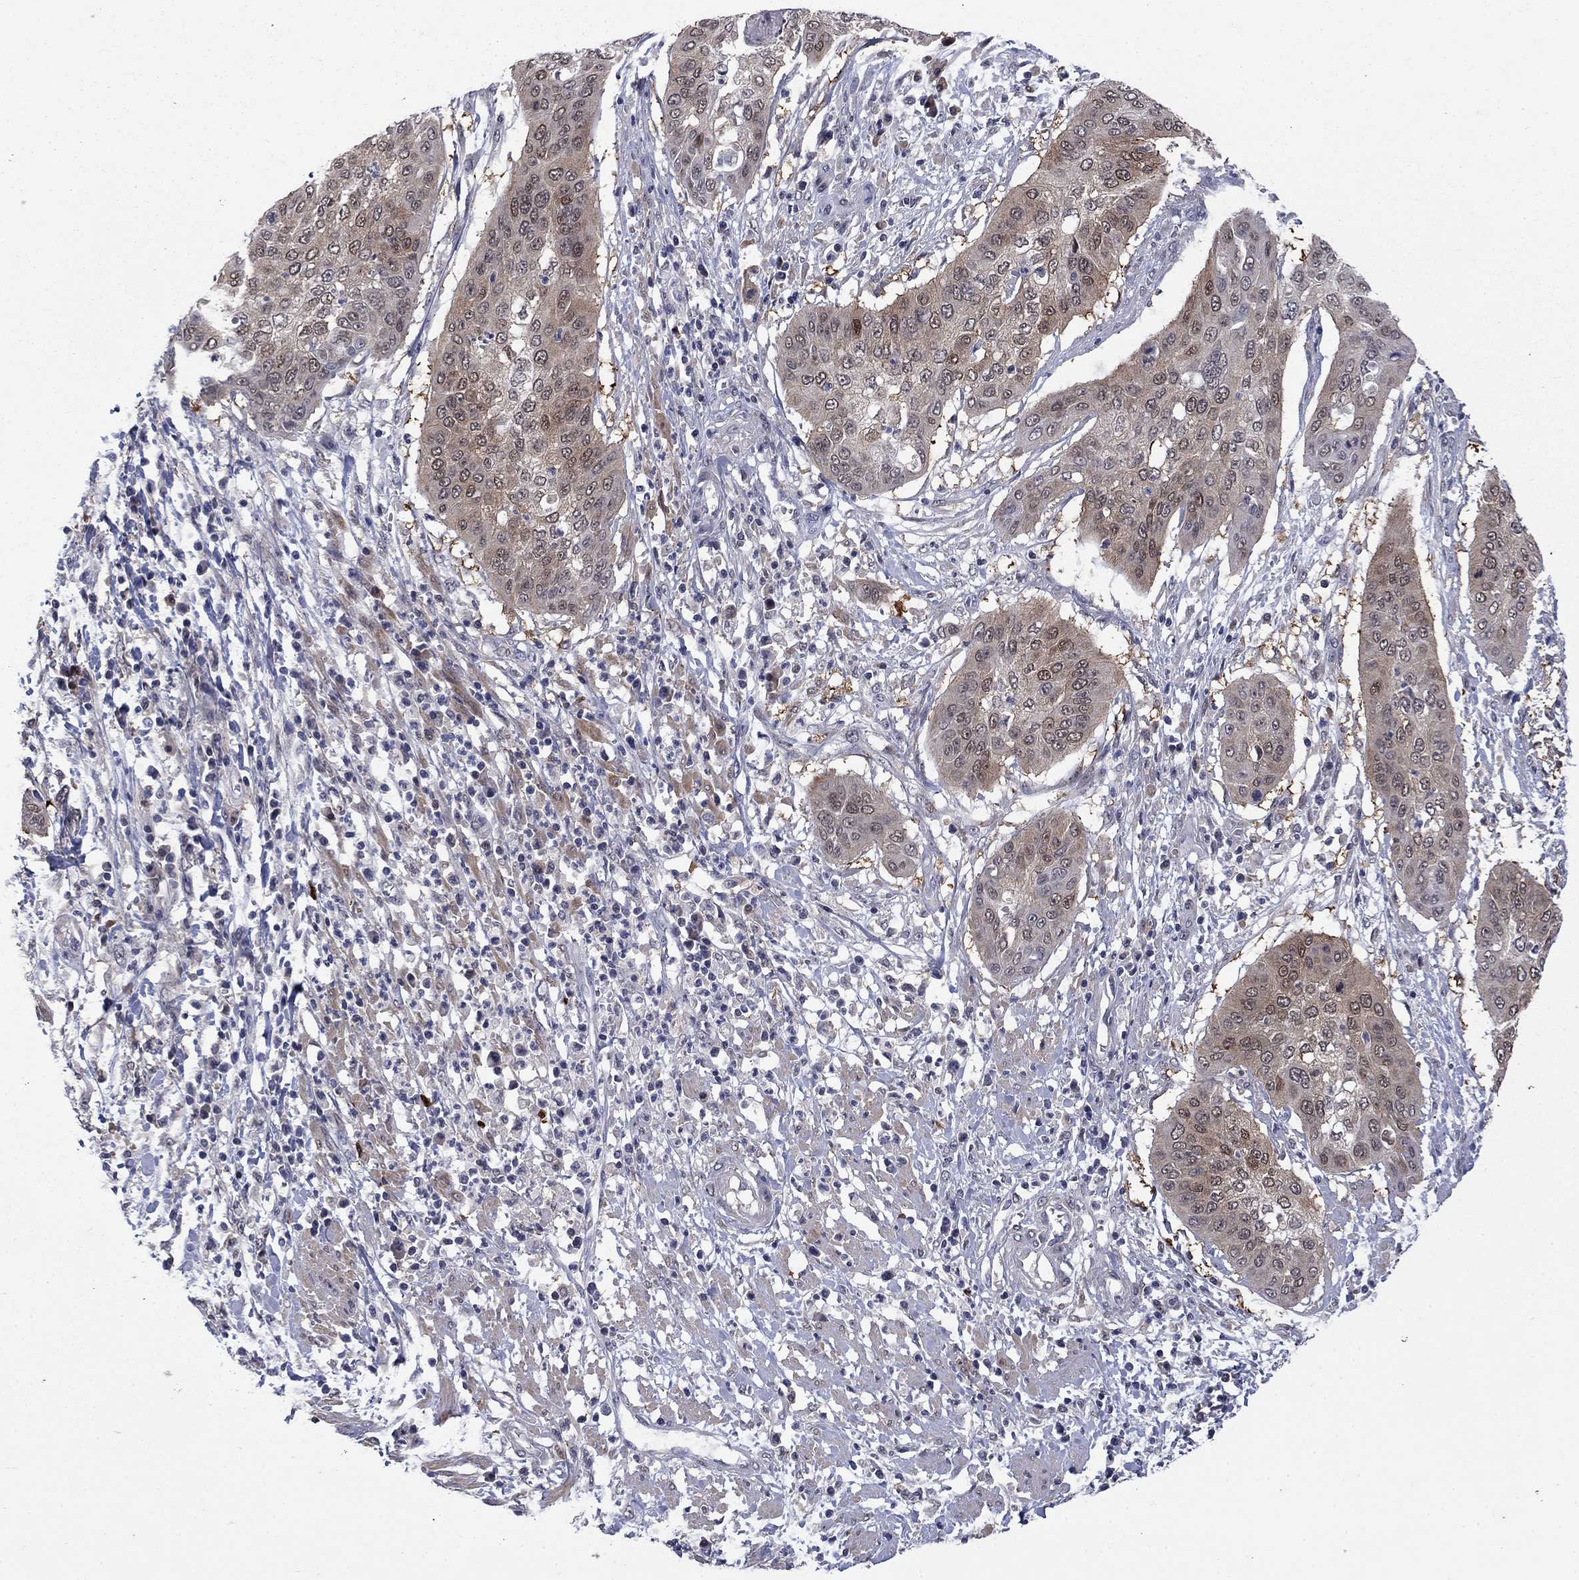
{"staining": {"intensity": "weak", "quantity": ">75%", "location": "cytoplasmic/membranous"}, "tissue": "cervical cancer", "cell_type": "Tumor cells", "image_type": "cancer", "snomed": [{"axis": "morphology", "description": "Squamous cell carcinoma, NOS"}, {"axis": "topography", "description": "Cervix"}], "caption": "Protein expression by immunohistochemistry displays weak cytoplasmic/membranous positivity in about >75% of tumor cells in cervical cancer (squamous cell carcinoma).", "gene": "CBR1", "patient": {"sex": "female", "age": 39}}